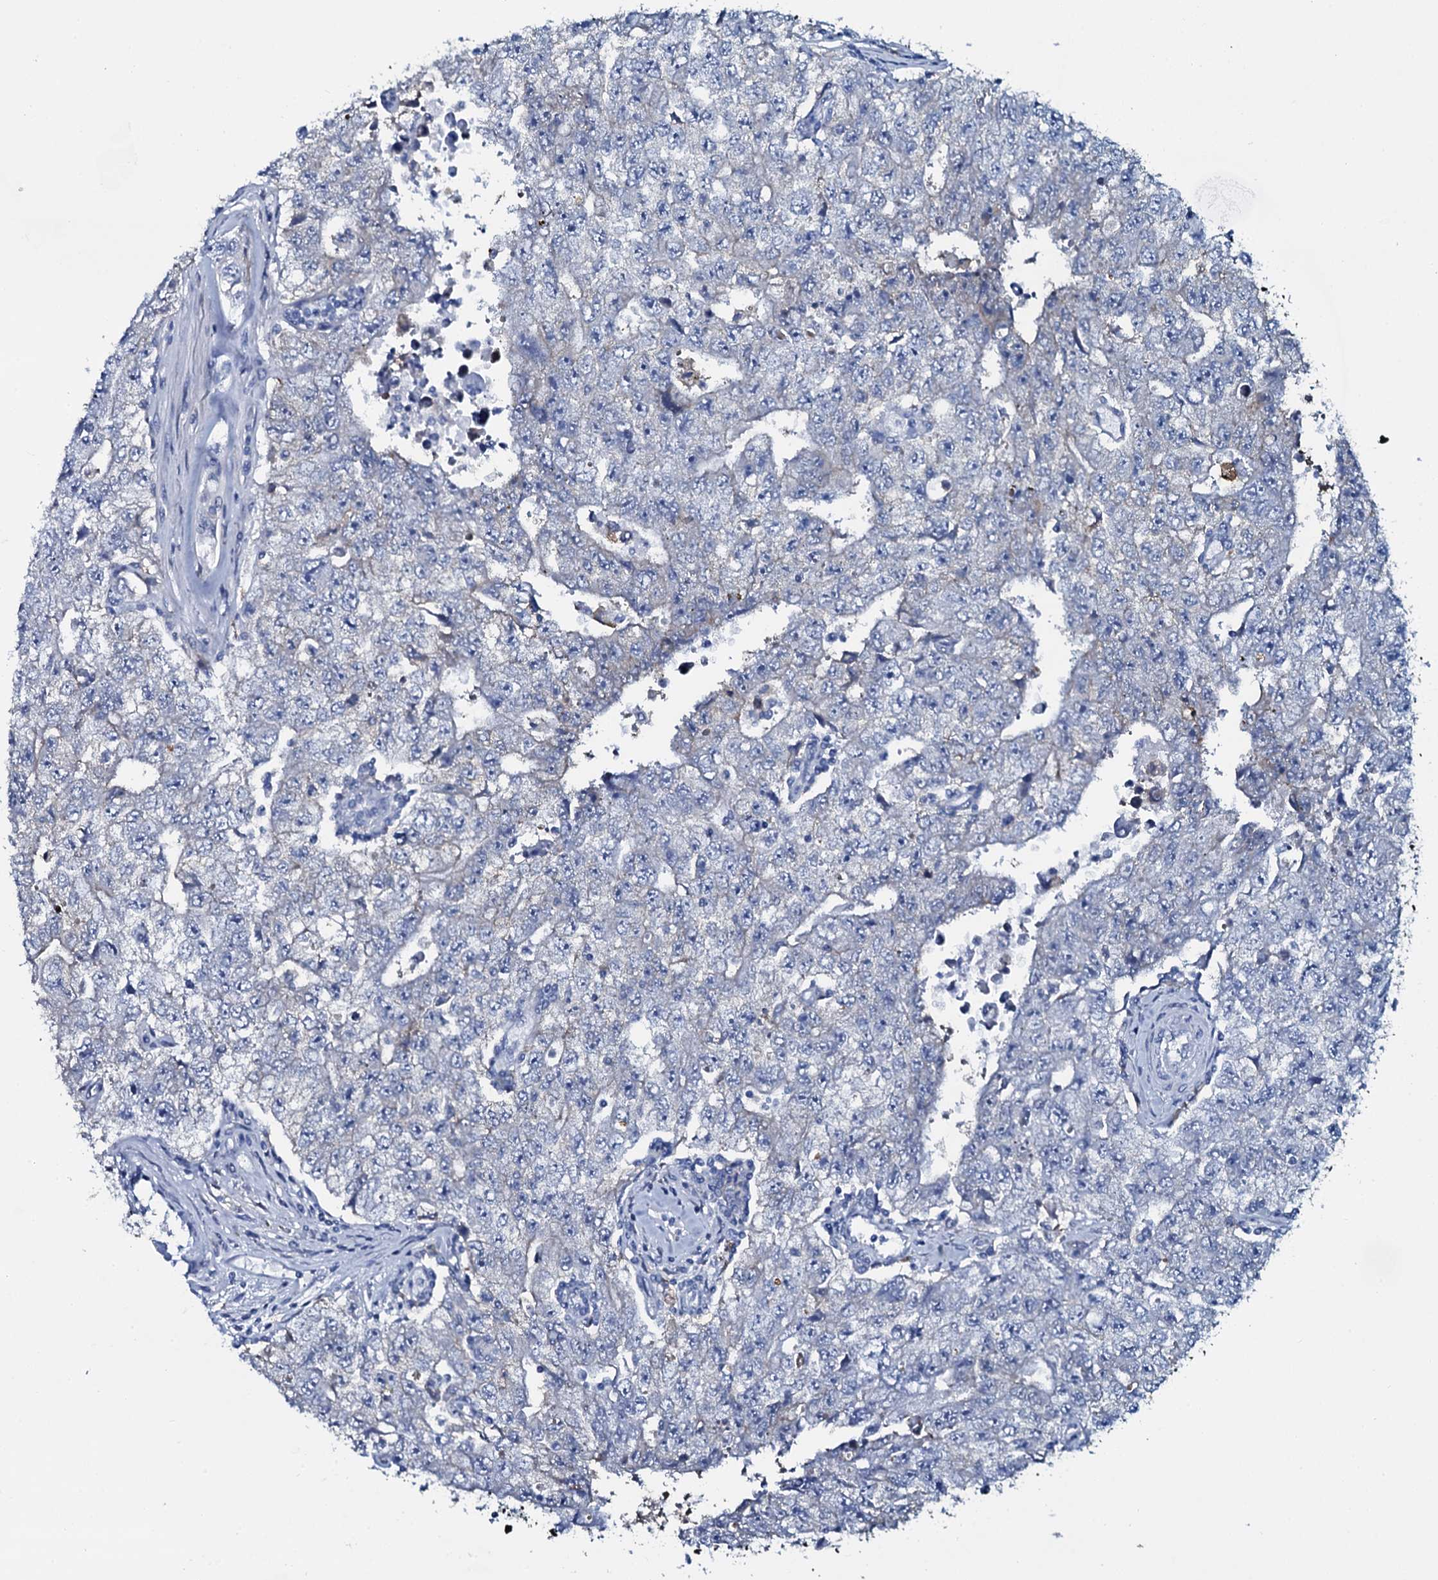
{"staining": {"intensity": "negative", "quantity": "none", "location": "none"}, "tissue": "testis cancer", "cell_type": "Tumor cells", "image_type": "cancer", "snomed": [{"axis": "morphology", "description": "Carcinoma, Embryonal, NOS"}, {"axis": "topography", "description": "Testis"}], "caption": "Immunohistochemistry (IHC) micrograph of human embryonal carcinoma (testis) stained for a protein (brown), which reveals no positivity in tumor cells.", "gene": "SLC4A7", "patient": {"sex": "male", "age": 17}}